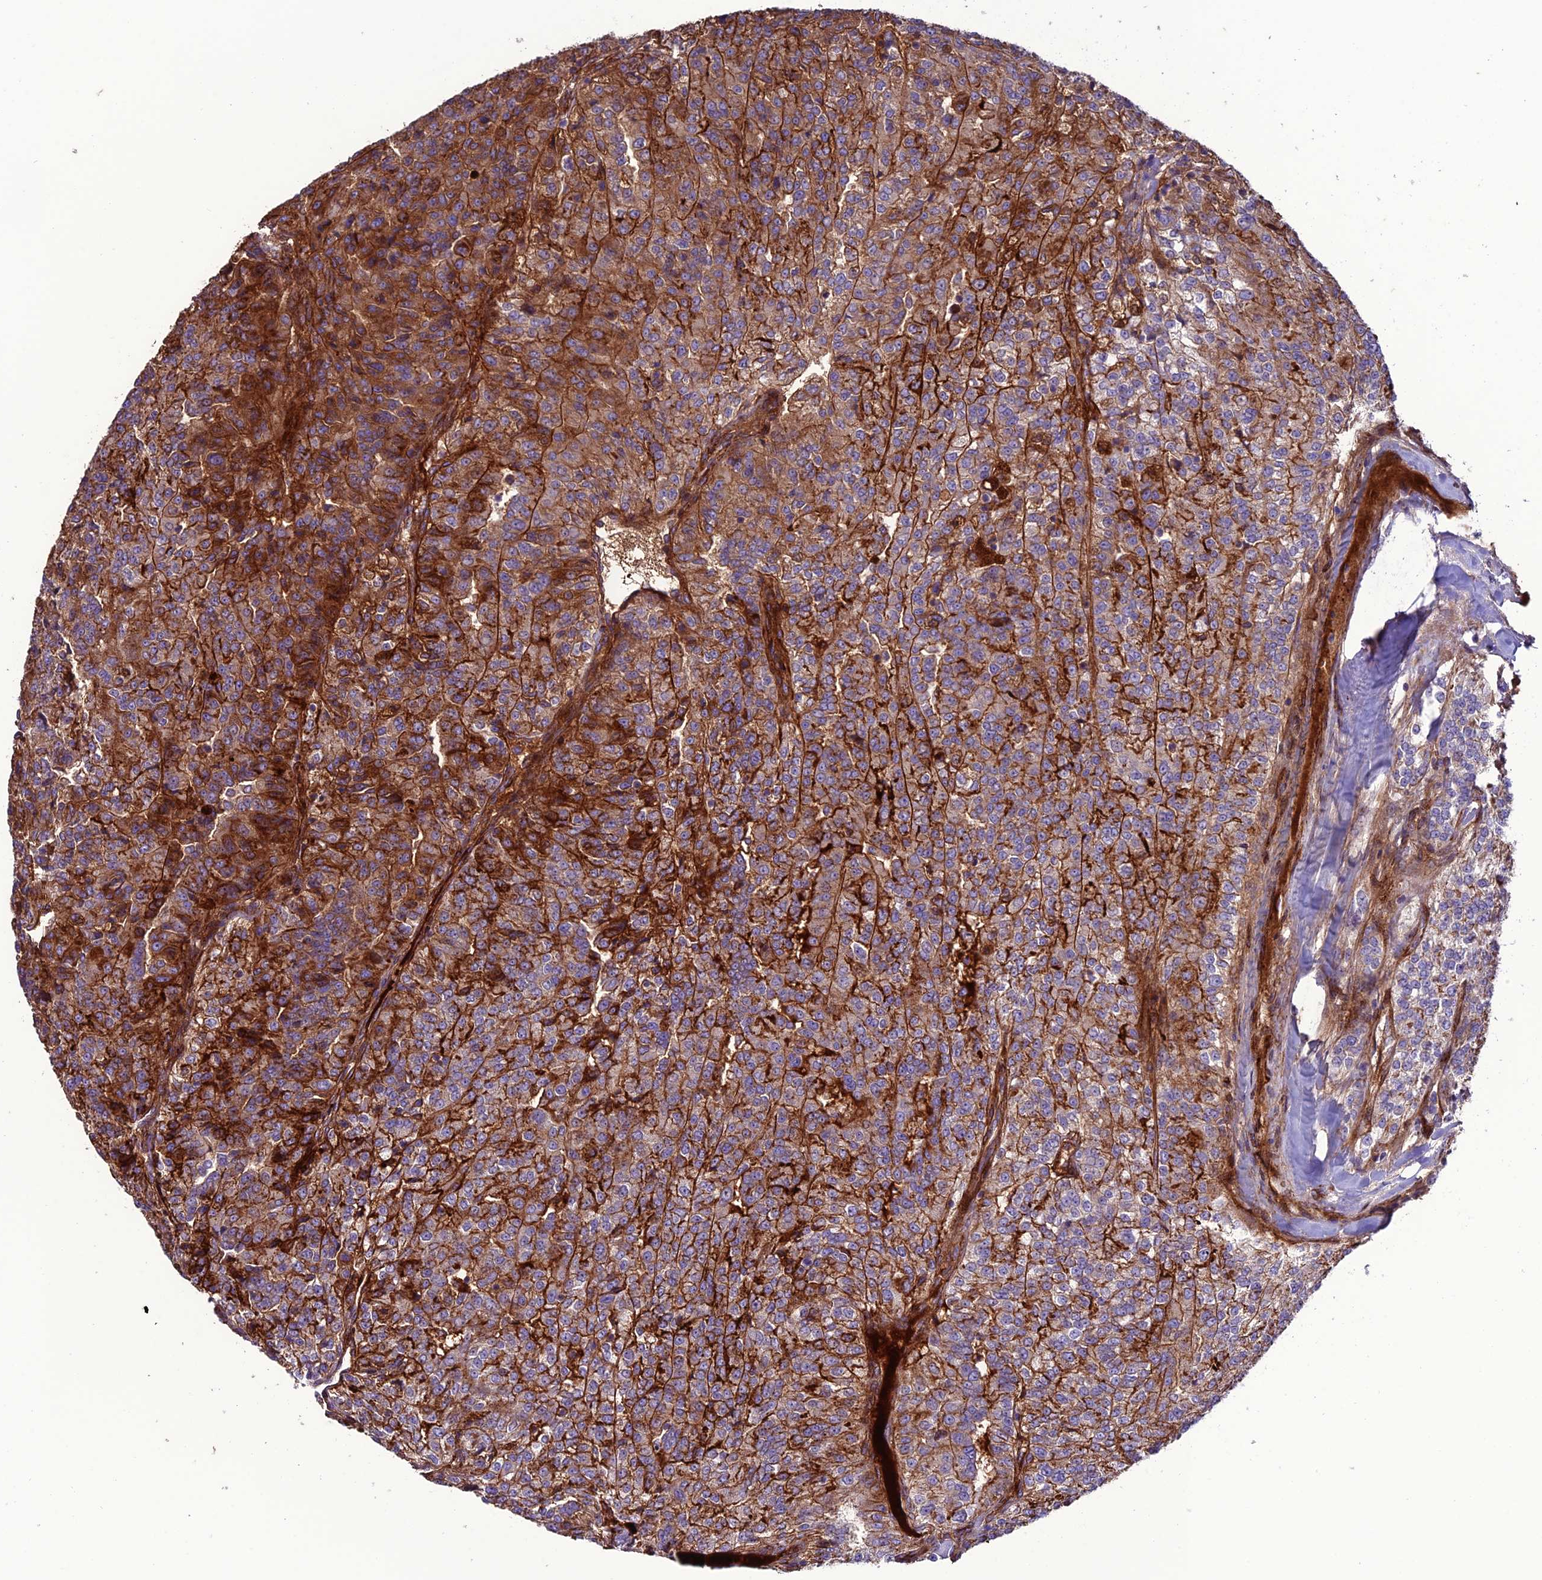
{"staining": {"intensity": "strong", "quantity": "25%-75%", "location": "cytoplasmic/membranous"}, "tissue": "renal cancer", "cell_type": "Tumor cells", "image_type": "cancer", "snomed": [{"axis": "morphology", "description": "Adenocarcinoma, NOS"}, {"axis": "topography", "description": "Kidney"}], "caption": "Protein staining of adenocarcinoma (renal) tissue demonstrates strong cytoplasmic/membranous staining in approximately 25%-75% of tumor cells. (DAB (3,3'-diaminobenzidine) IHC with brightfield microscopy, high magnification).", "gene": "REX1BD", "patient": {"sex": "female", "age": 63}}